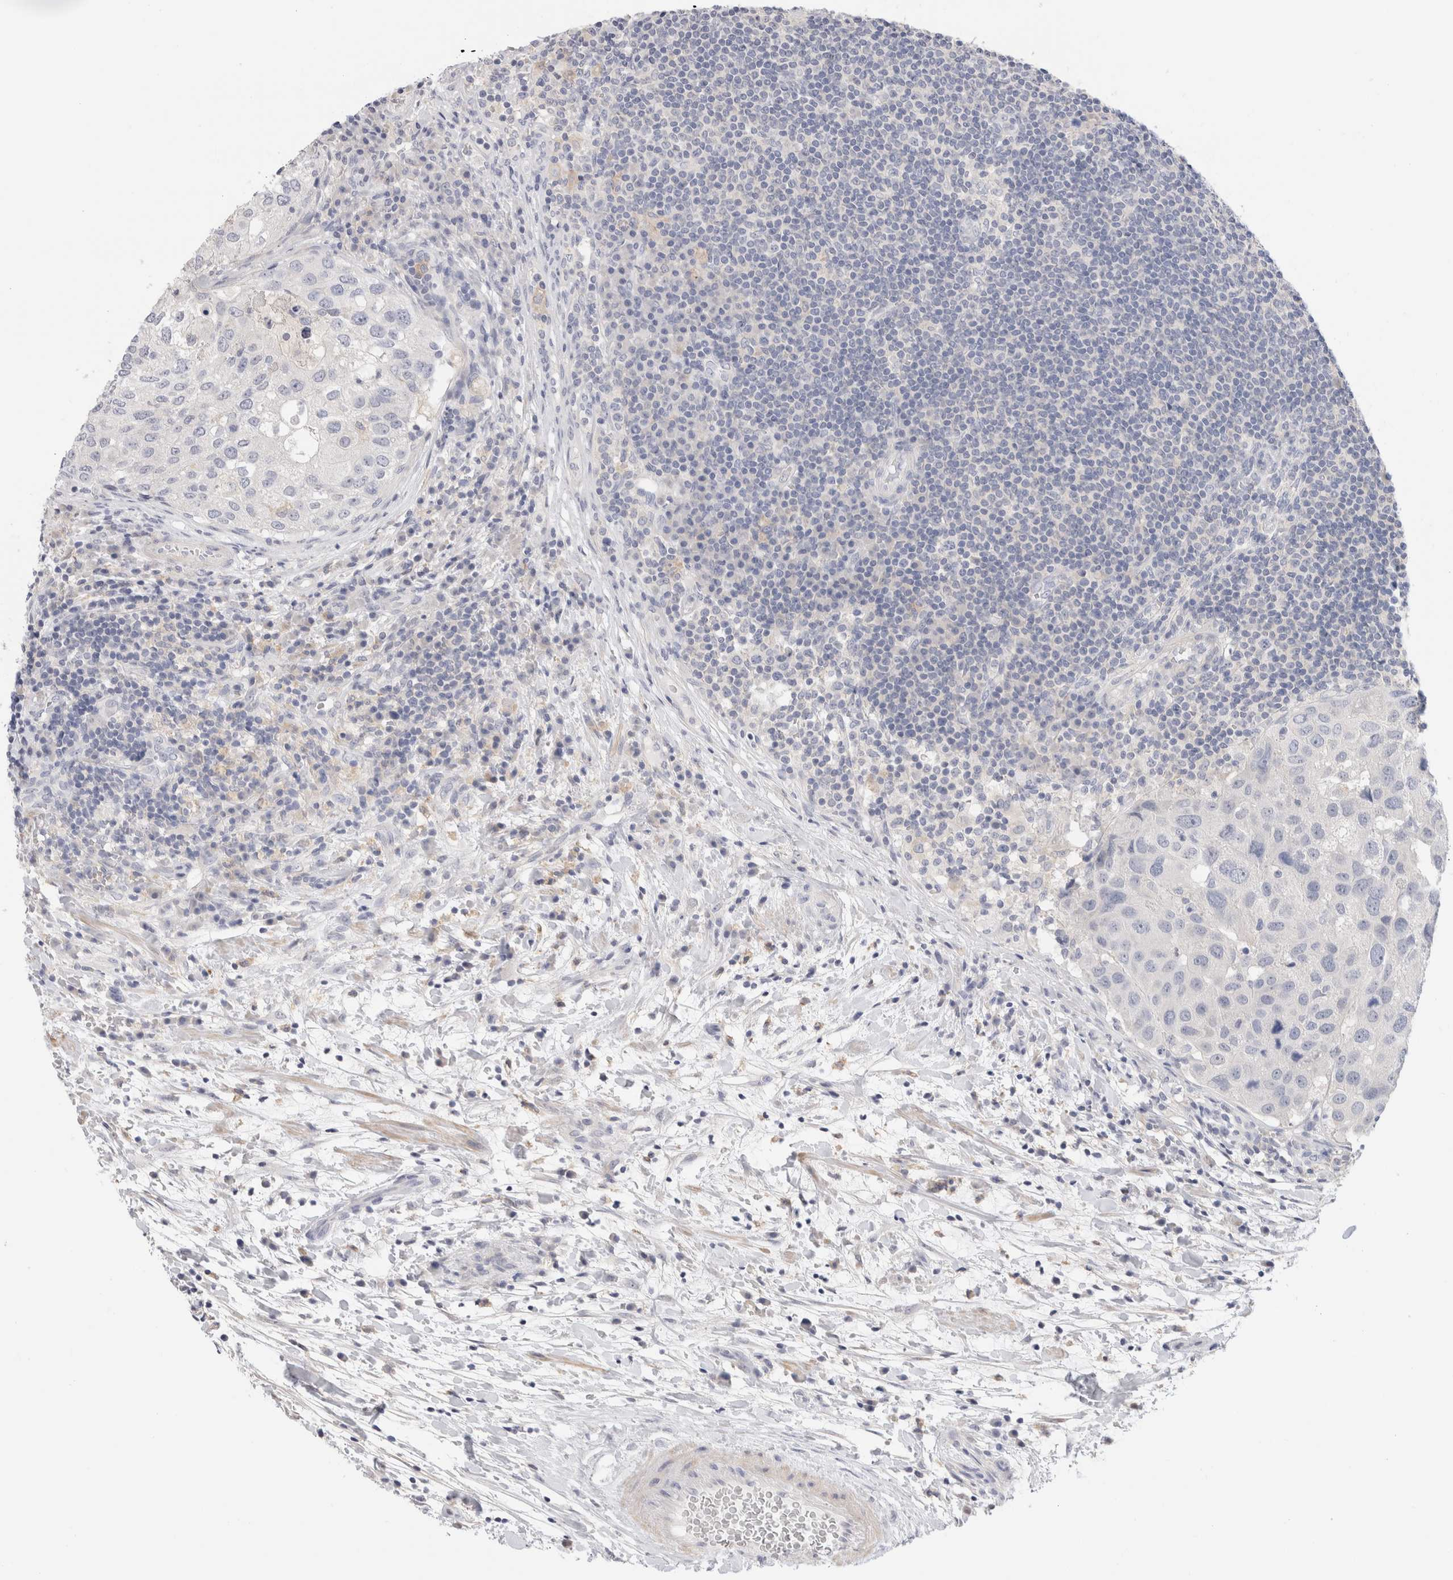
{"staining": {"intensity": "negative", "quantity": "none", "location": "none"}, "tissue": "urothelial cancer", "cell_type": "Tumor cells", "image_type": "cancer", "snomed": [{"axis": "morphology", "description": "Urothelial carcinoma, High grade"}, {"axis": "topography", "description": "Lymph node"}, {"axis": "topography", "description": "Urinary bladder"}], "caption": "Tumor cells show no significant expression in urothelial carcinoma (high-grade).", "gene": "ADAM30", "patient": {"sex": "male", "age": 51}}